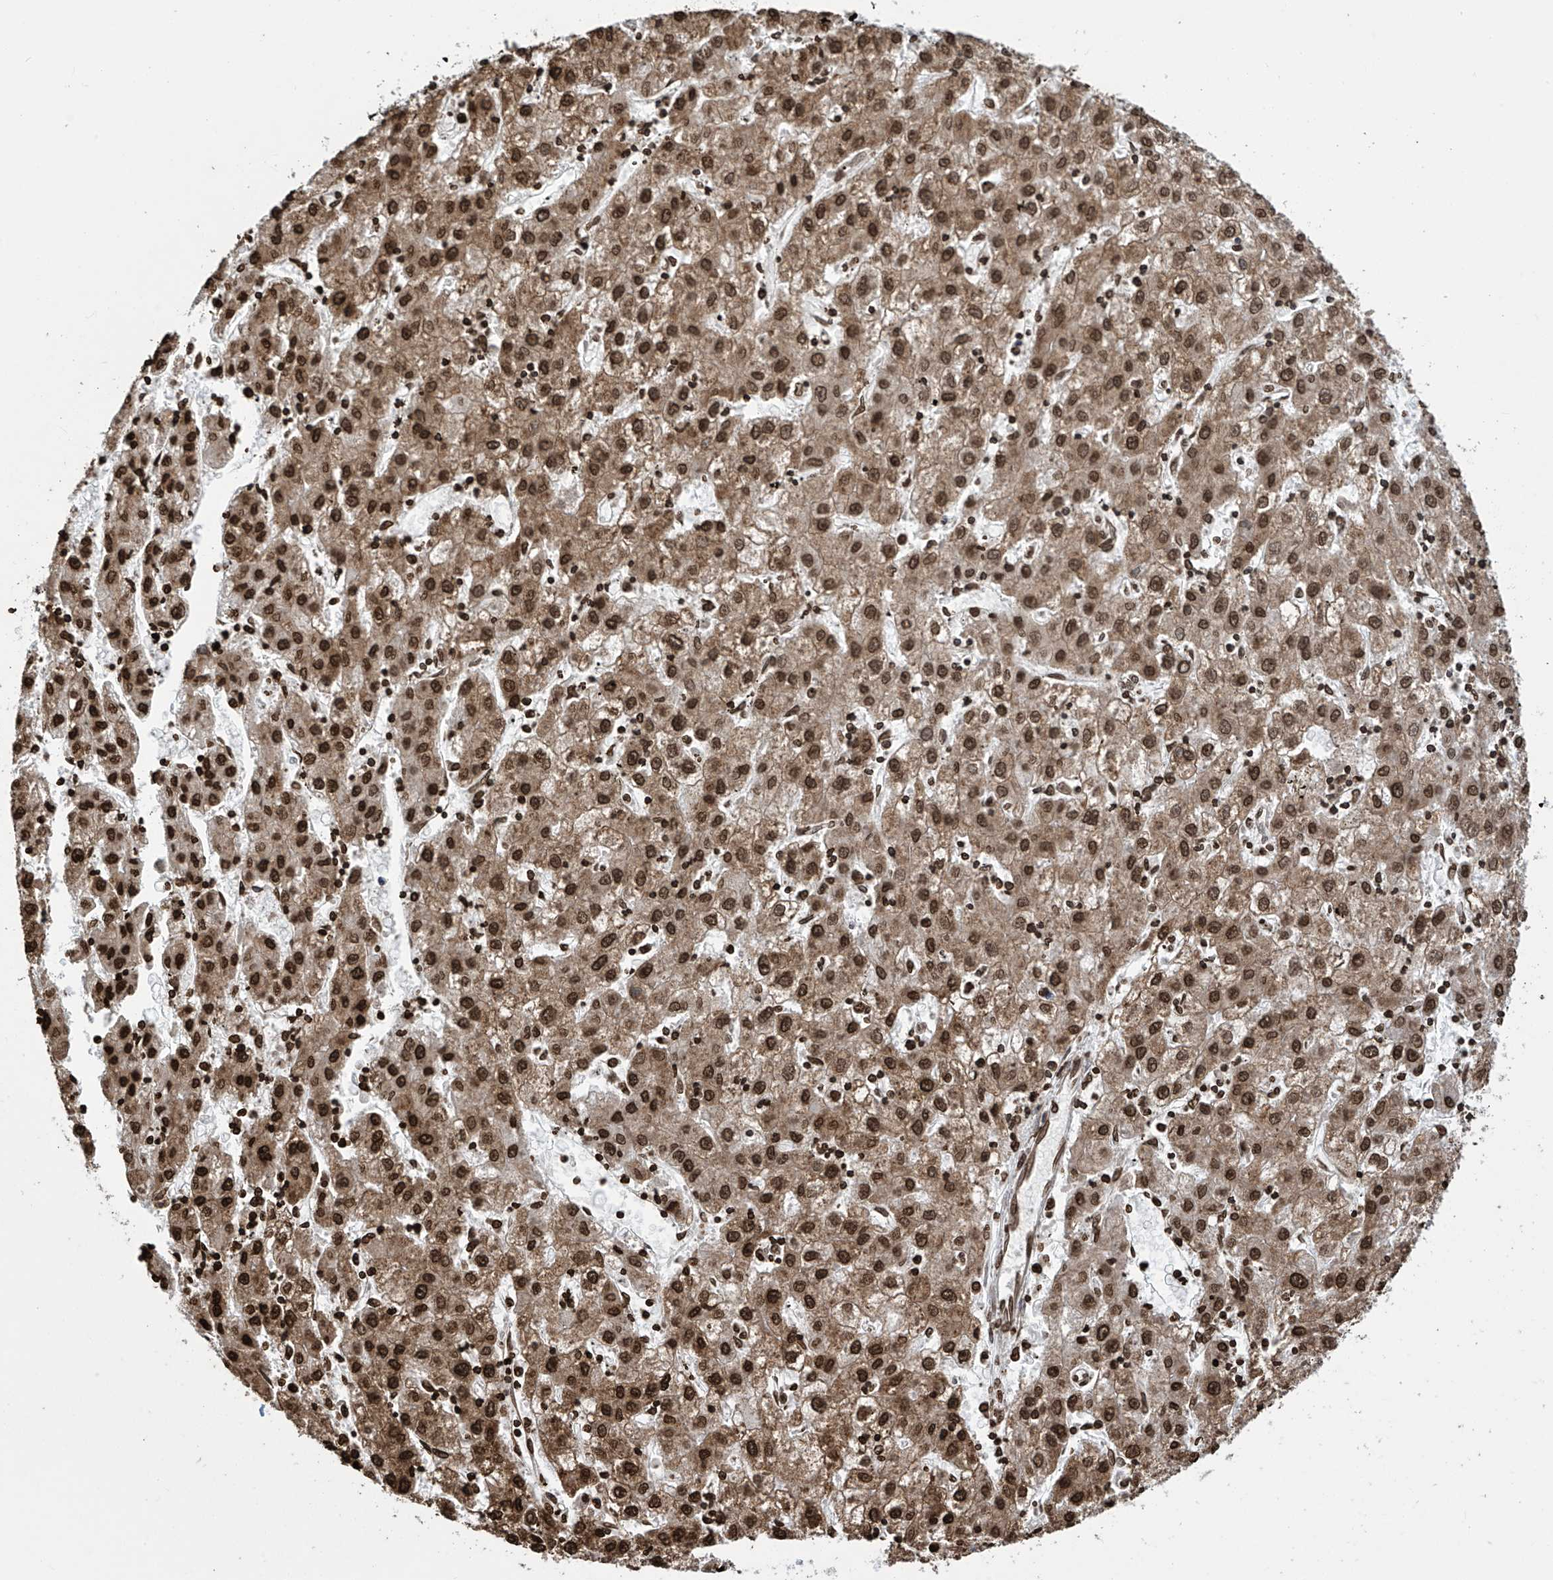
{"staining": {"intensity": "strong", "quantity": ">75%", "location": "nuclear"}, "tissue": "liver cancer", "cell_type": "Tumor cells", "image_type": "cancer", "snomed": [{"axis": "morphology", "description": "Carcinoma, Hepatocellular, NOS"}, {"axis": "topography", "description": "Liver"}], "caption": "A brown stain shows strong nuclear expression of a protein in hepatocellular carcinoma (liver) tumor cells. (Brightfield microscopy of DAB IHC at high magnification).", "gene": "DPPA2", "patient": {"sex": "male", "age": 72}}